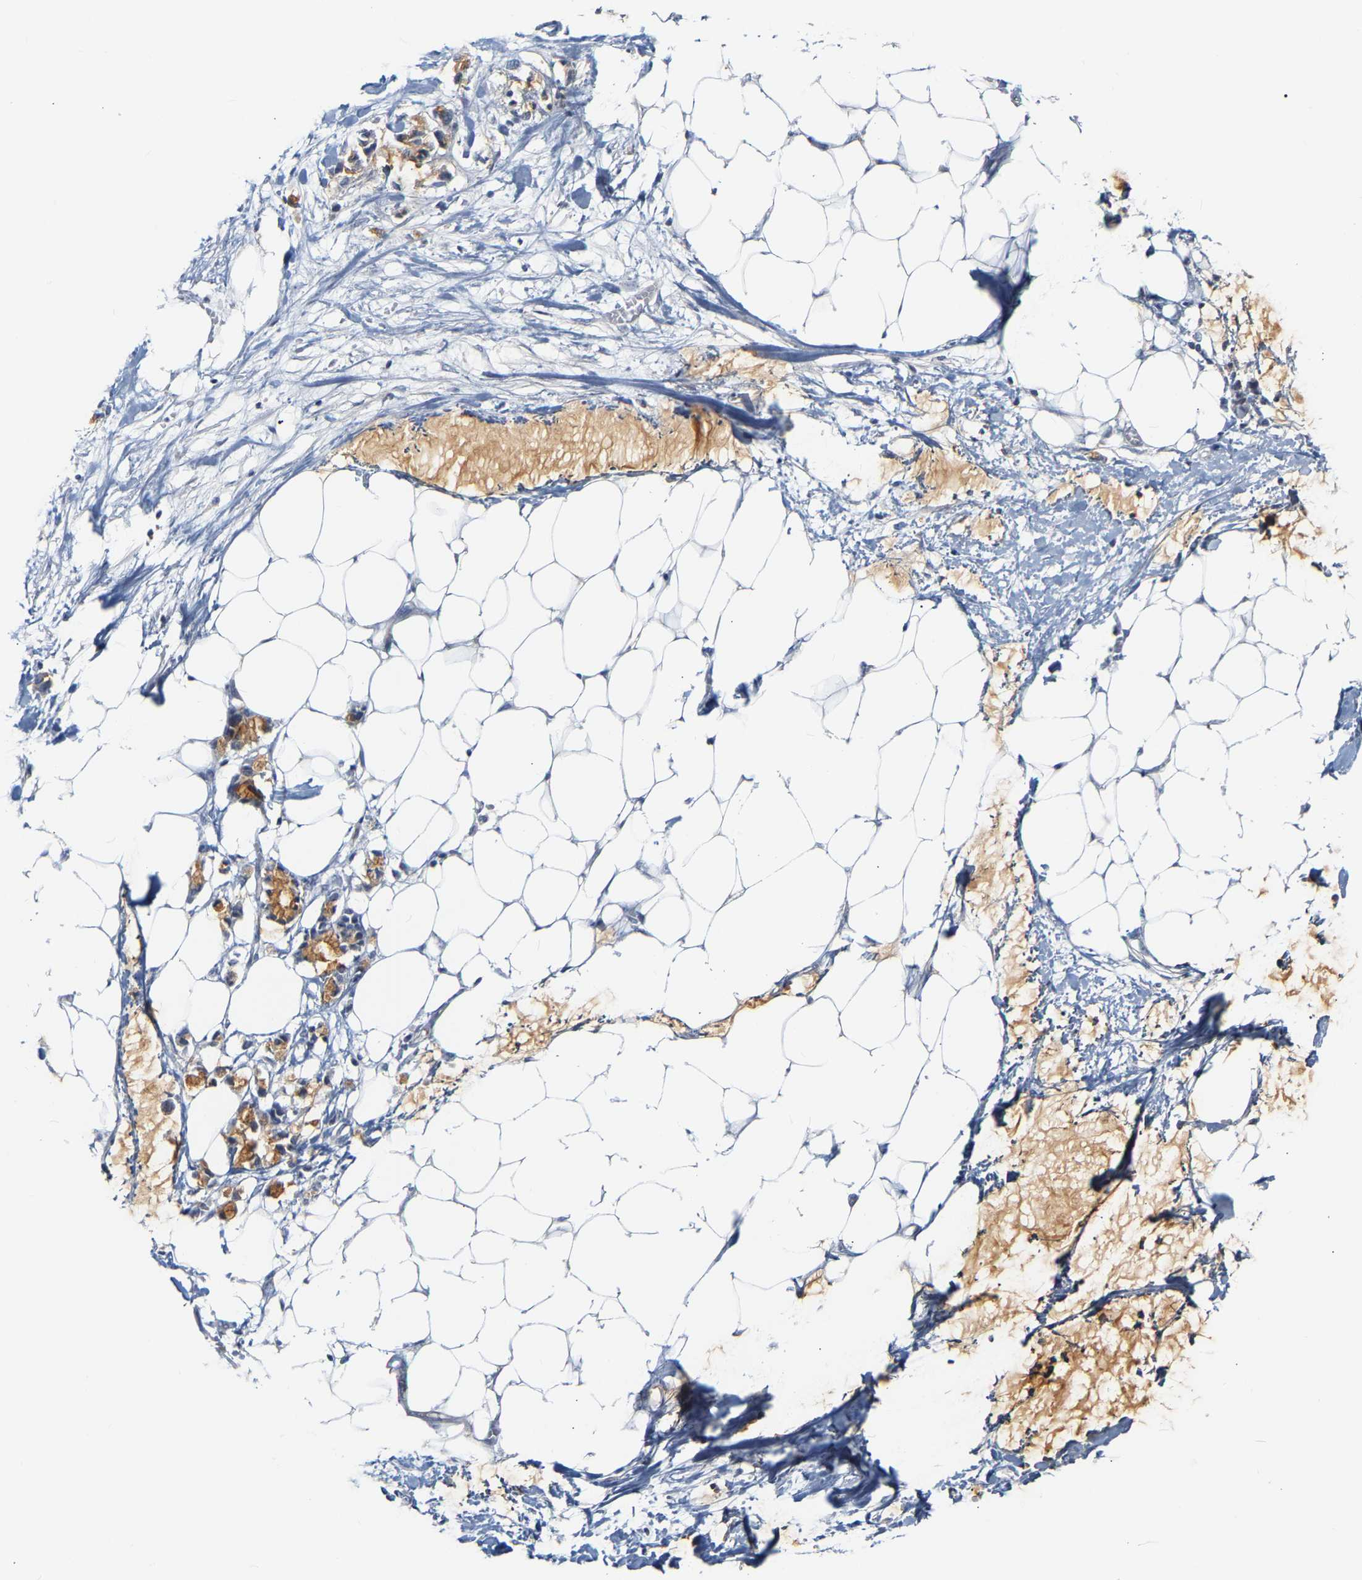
{"staining": {"intensity": "negative", "quantity": "none", "location": "none"}, "tissue": "adipose tissue", "cell_type": "Adipocytes", "image_type": "normal", "snomed": [{"axis": "morphology", "description": "Normal tissue, NOS"}, {"axis": "morphology", "description": "Adenocarcinoma, NOS"}, {"axis": "topography", "description": "Colon"}, {"axis": "topography", "description": "Peripheral nerve tissue"}], "caption": "The micrograph displays no significant staining in adipocytes of adipose tissue. (DAB IHC visualized using brightfield microscopy, high magnification).", "gene": "GNAS", "patient": {"sex": "male", "age": 14}}